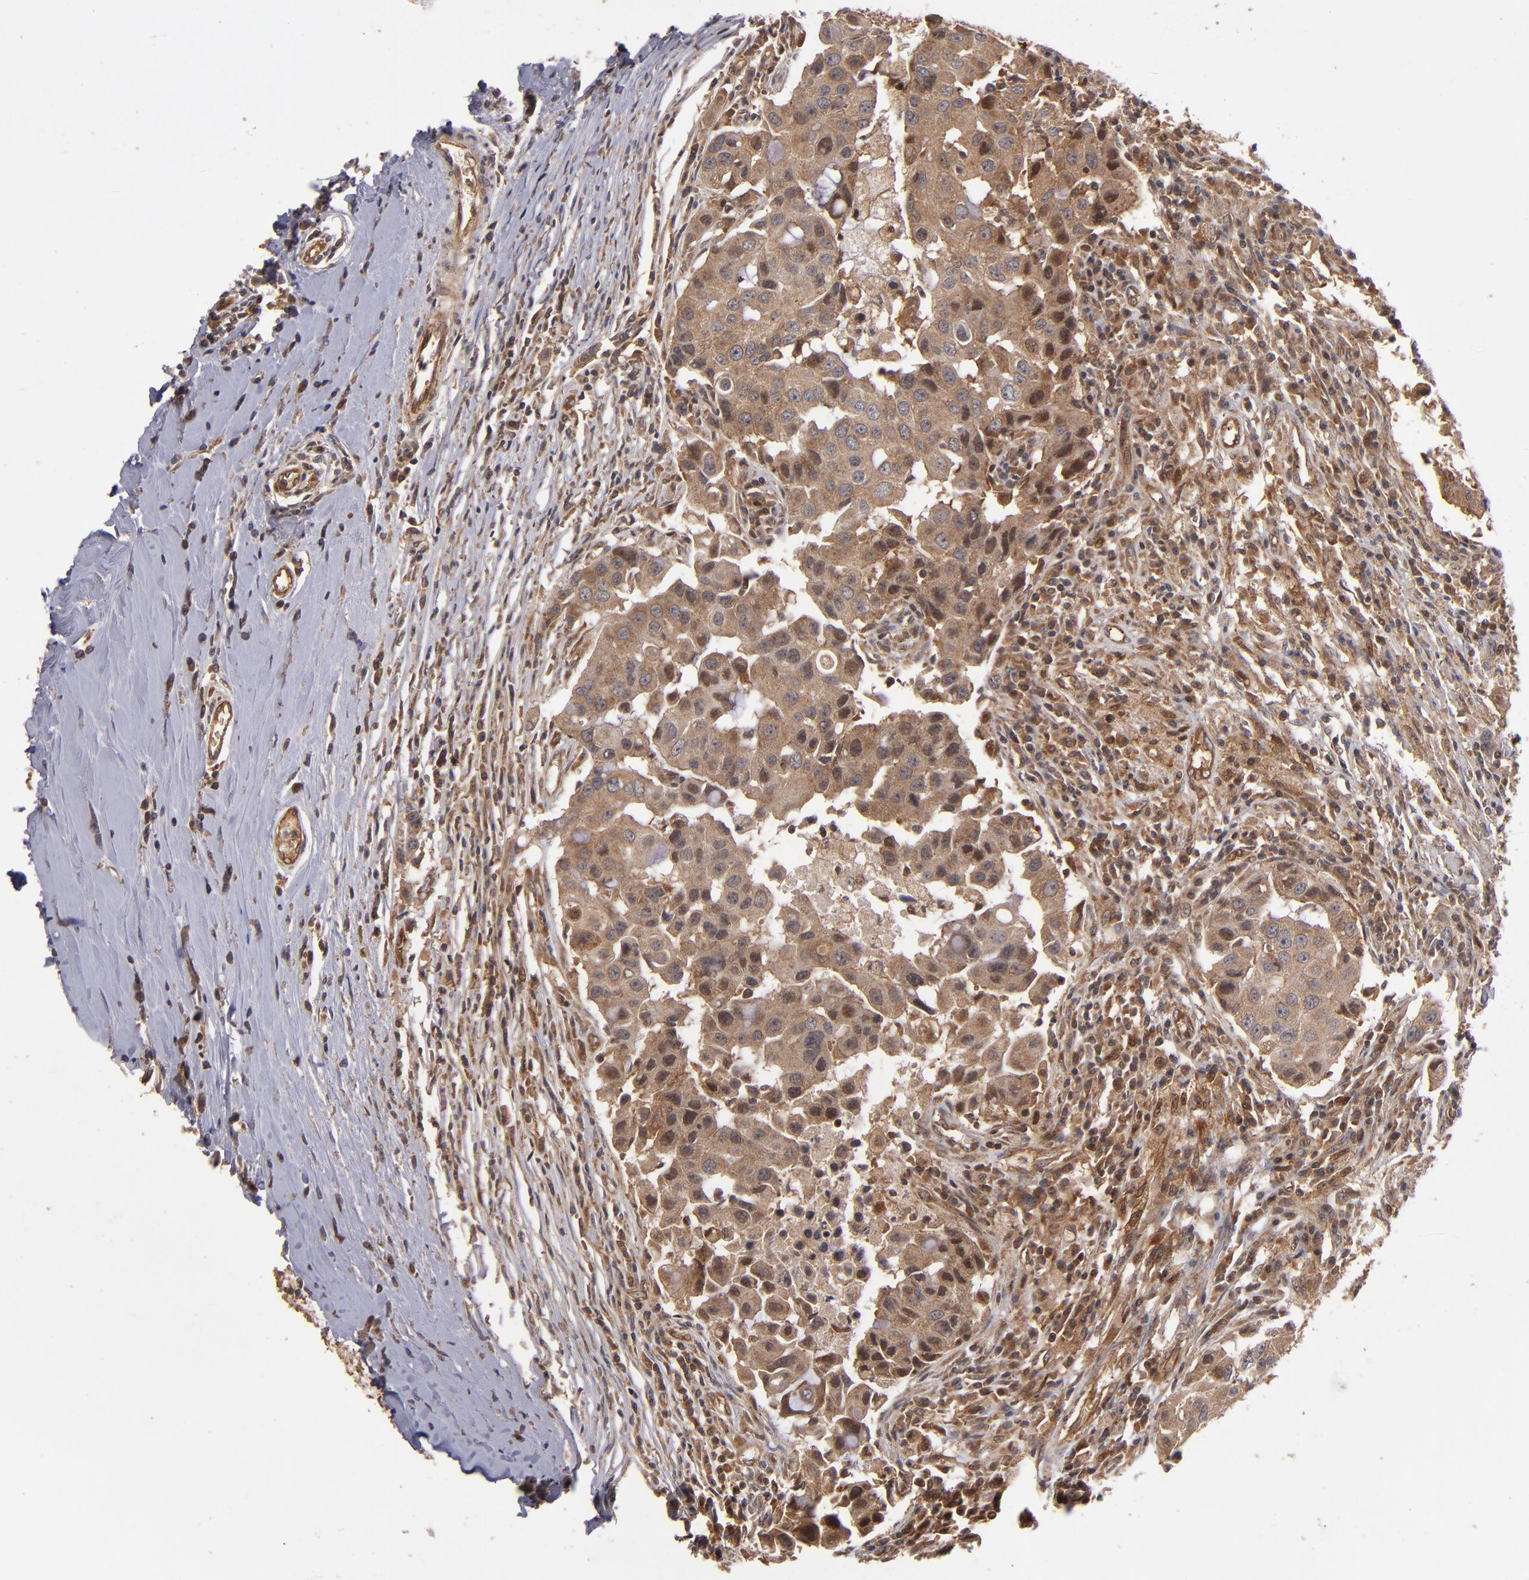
{"staining": {"intensity": "moderate", "quantity": ">75%", "location": "cytoplasmic/membranous"}, "tissue": "breast cancer", "cell_type": "Tumor cells", "image_type": "cancer", "snomed": [{"axis": "morphology", "description": "Duct carcinoma"}, {"axis": "topography", "description": "Breast"}], "caption": "Protein staining reveals moderate cytoplasmic/membranous staining in approximately >75% of tumor cells in breast infiltrating ductal carcinoma. (Stains: DAB in brown, nuclei in blue, Microscopy: brightfield microscopy at high magnification).", "gene": "BDKRB1", "patient": {"sex": "female", "age": 27}}